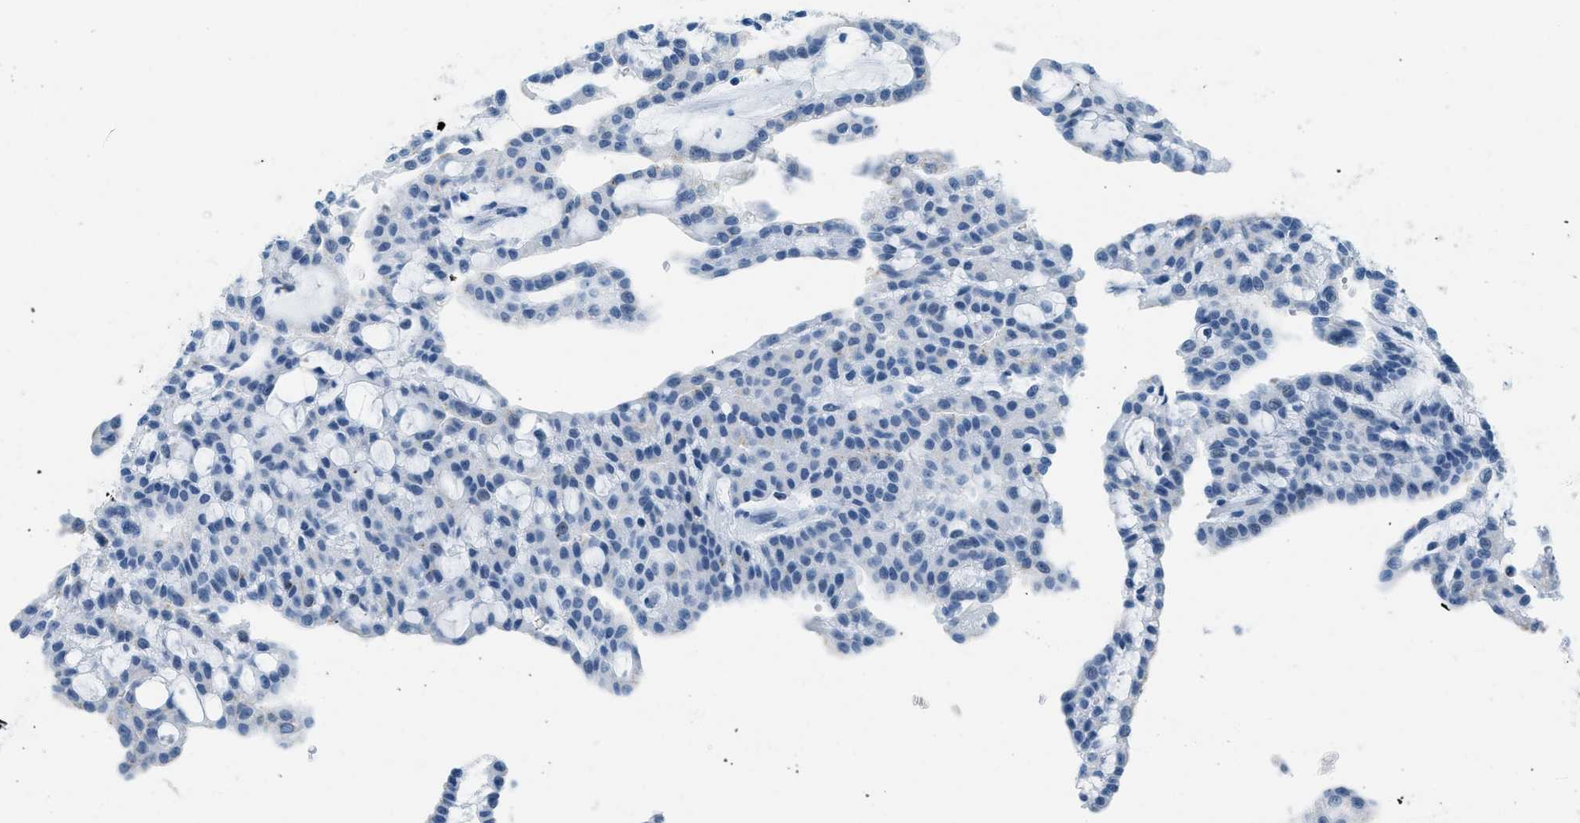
{"staining": {"intensity": "weak", "quantity": "<25%", "location": "nuclear"}, "tissue": "renal cancer", "cell_type": "Tumor cells", "image_type": "cancer", "snomed": [{"axis": "morphology", "description": "Adenocarcinoma, NOS"}, {"axis": "topography", "description": "Kidney"}], "caption": "IHC of renal cancer demonstrates no staining in tumor cells.", "gene": "PLA2G2A", "patient": {"sex": "male", "age": 63}}